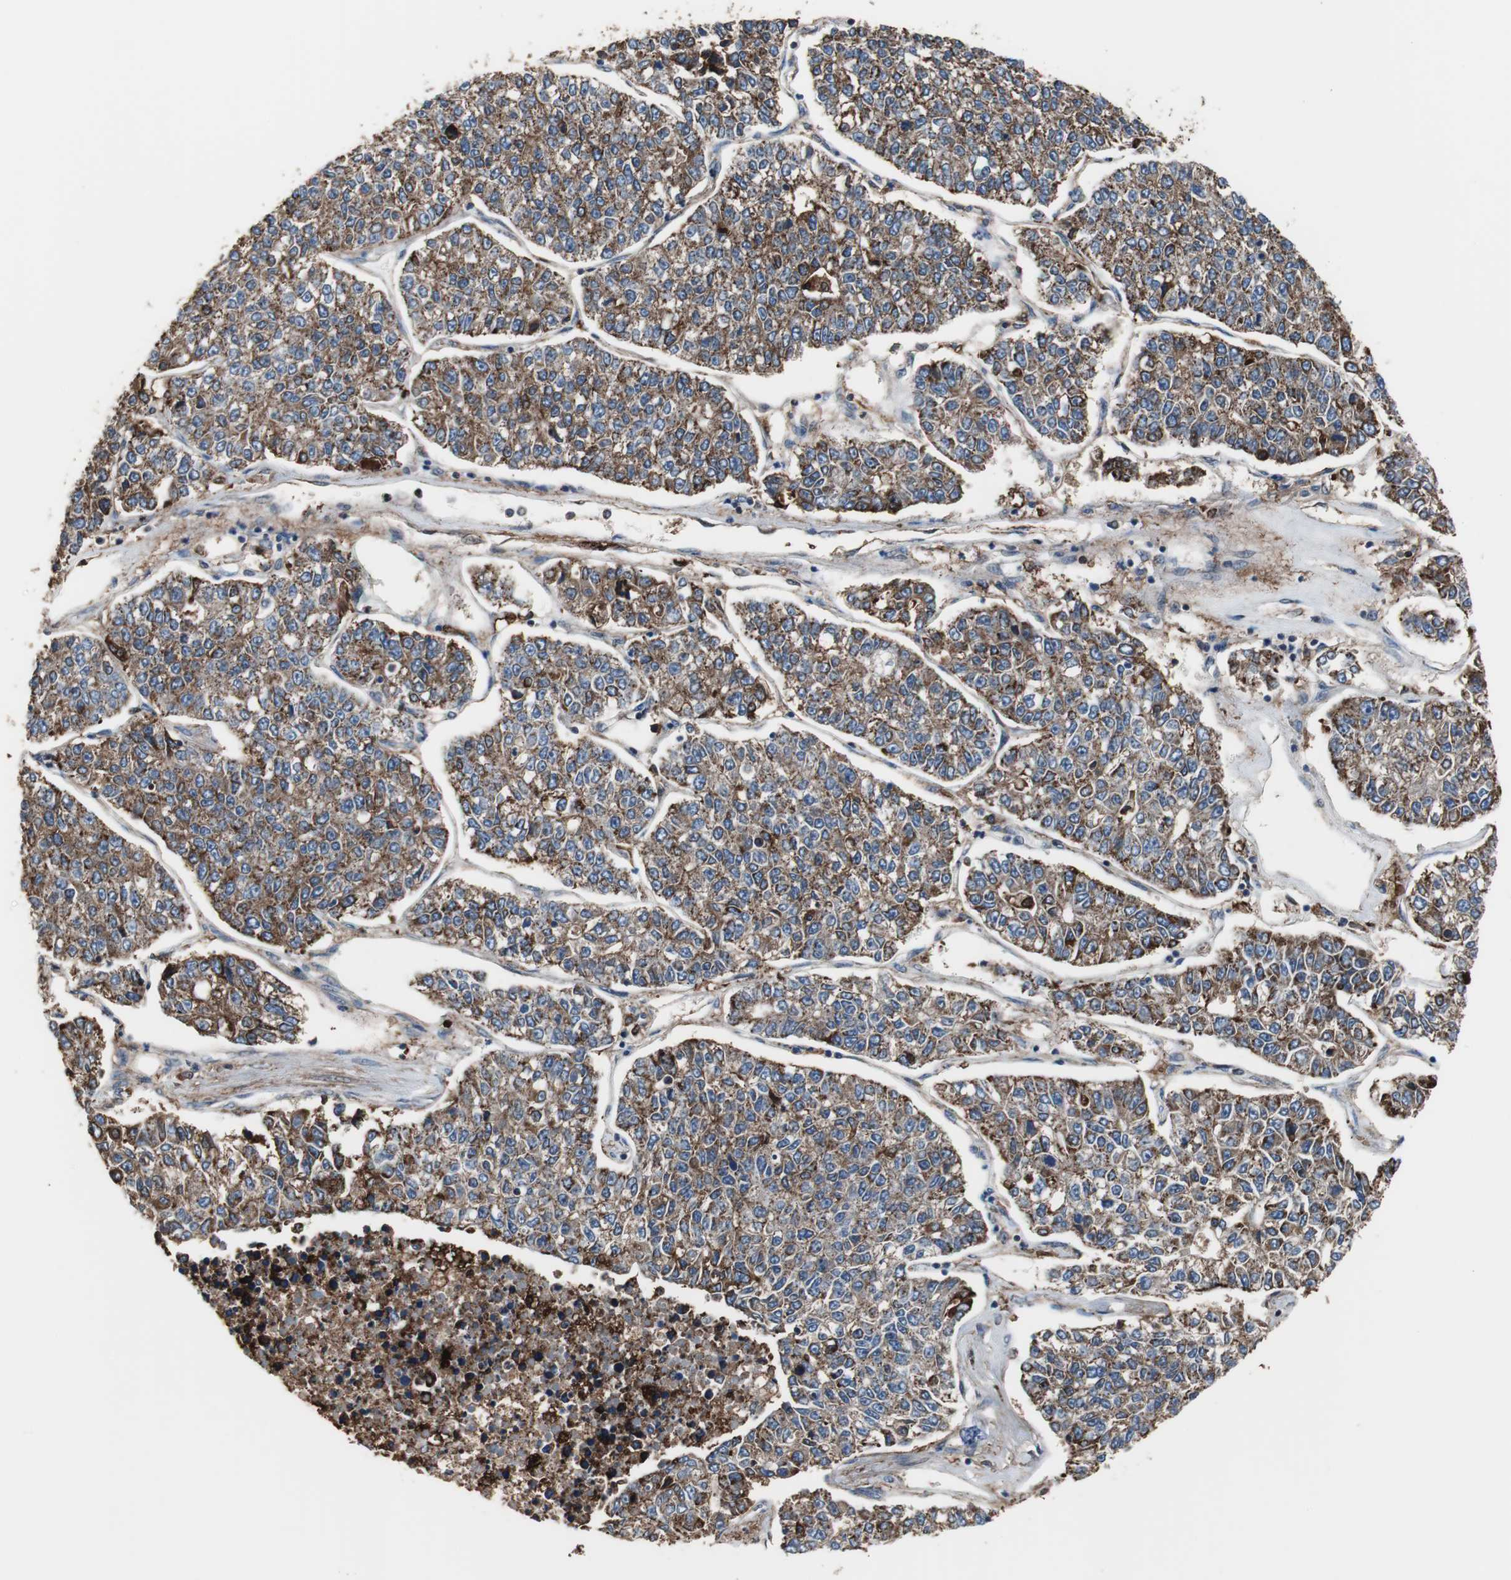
{"staining": {"intensity": "strong", "quantity": ">75%", "location": "cytoplasmic/membranous"}, "tissue": "lung cancer", "cell_type": "Tumor cells", "image_type": "cancer", "snomed": [{"axis": "morphology", "description": "Adenocarcinoma, NOS"}, {"axis": "topography", "description": "Lung"}], "caption": "Lung cancer was stained to show a protein in brown. There is high levels of strong cytoplasmic/membranous expression in approximately >75% of tumor cells.", "gene": "ANXA4", "patient": {"sex": "male", "age": 49}}